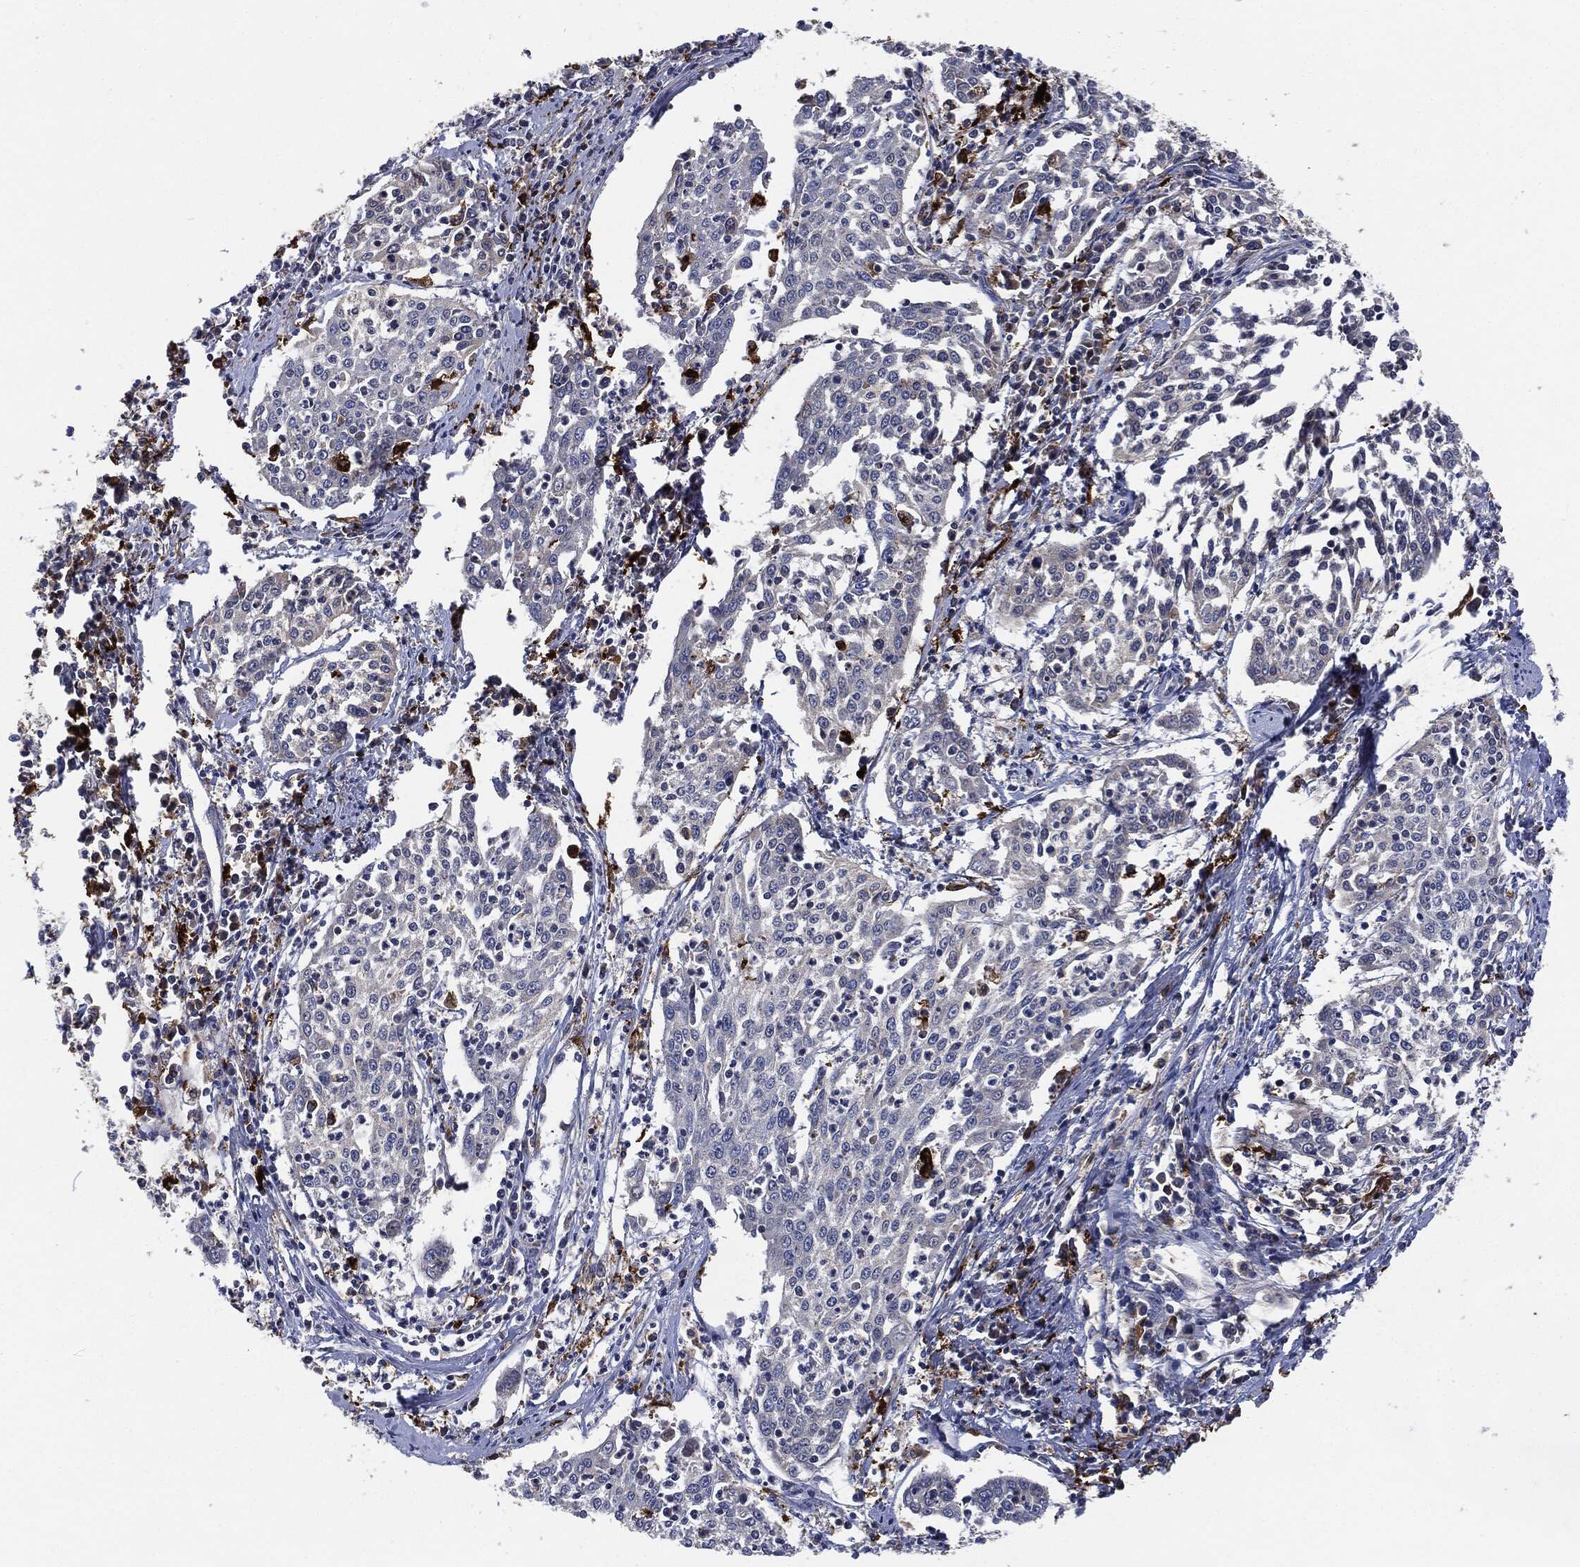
{"staining": {"intensity": "negative", "quantity": "none", "location": "none"}, "tissue": "cervical cancer", "cell_type": "Tumor cells", "image_type": "cancer", "snomed": [{"axis": "morphology", "description": "Squamous cell carcinoma, NOS"}, {"axis": "topography", "description": "Cervix"}], "caption": "The immunohistochemistry (IHC) micrograph has no significant expression in tumor cells of cervical cancer (squamous cell carcinoma) tissue.", "gene": "TMEM11", "patient": {"sex": "female", "age": 41}}